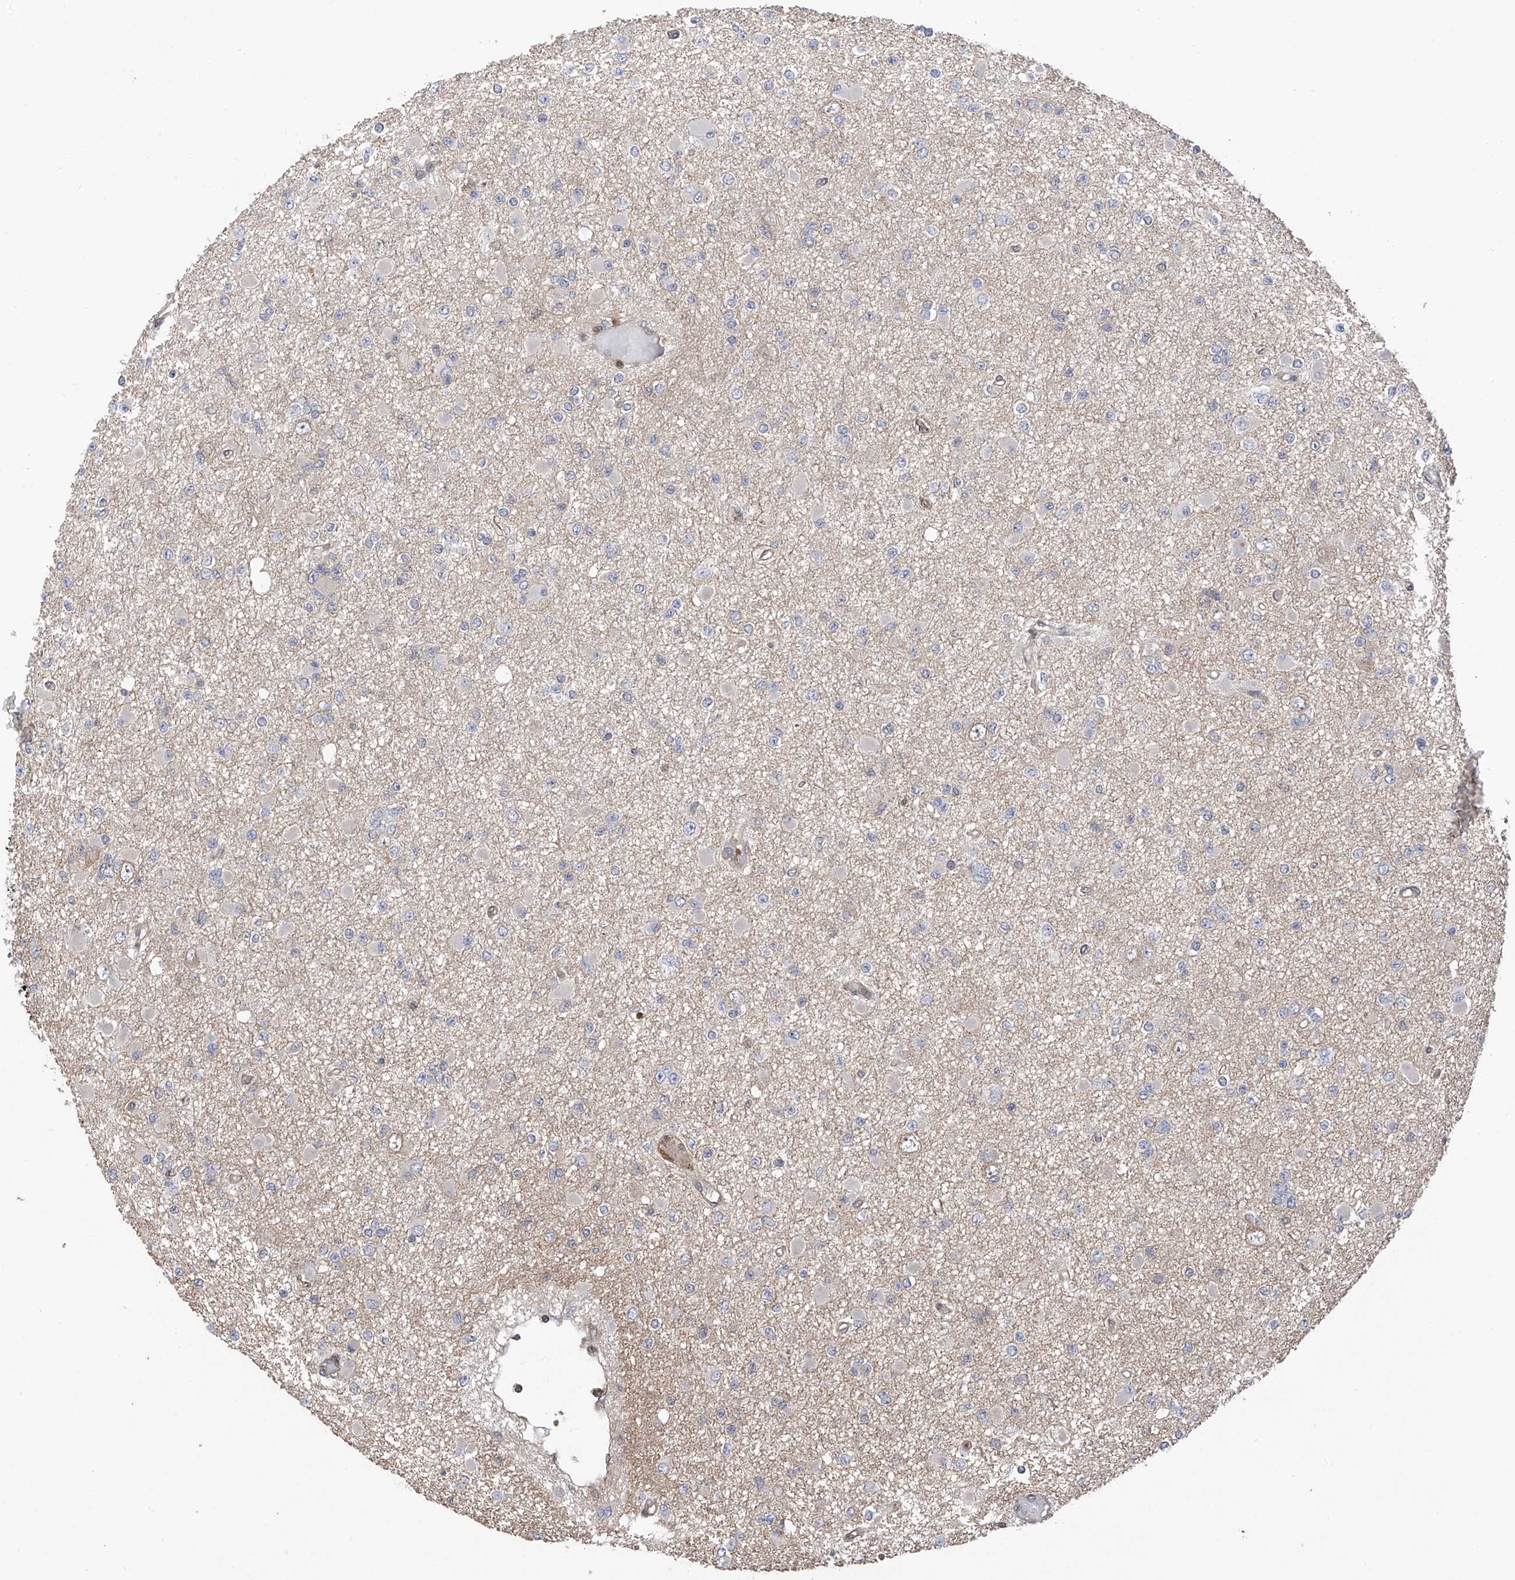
{"staining": {"intensity": "negative", "quantity": "none", "location": "none"}, "tissue": "glioma", "cell_type": "Tumor cells", "image_type": "cancer", "snomed": [{"axis": "morphology", "description": "Glioma, malignant, Low grade"}, {"axis": "topography", "description": "Brain"}], "caption": "Tumor cells are negative for protein expression in human glioma. Nuclei are stained in blue.", "gene": "DNAJC9", "patient": {"sex": "female", "age": 22}}